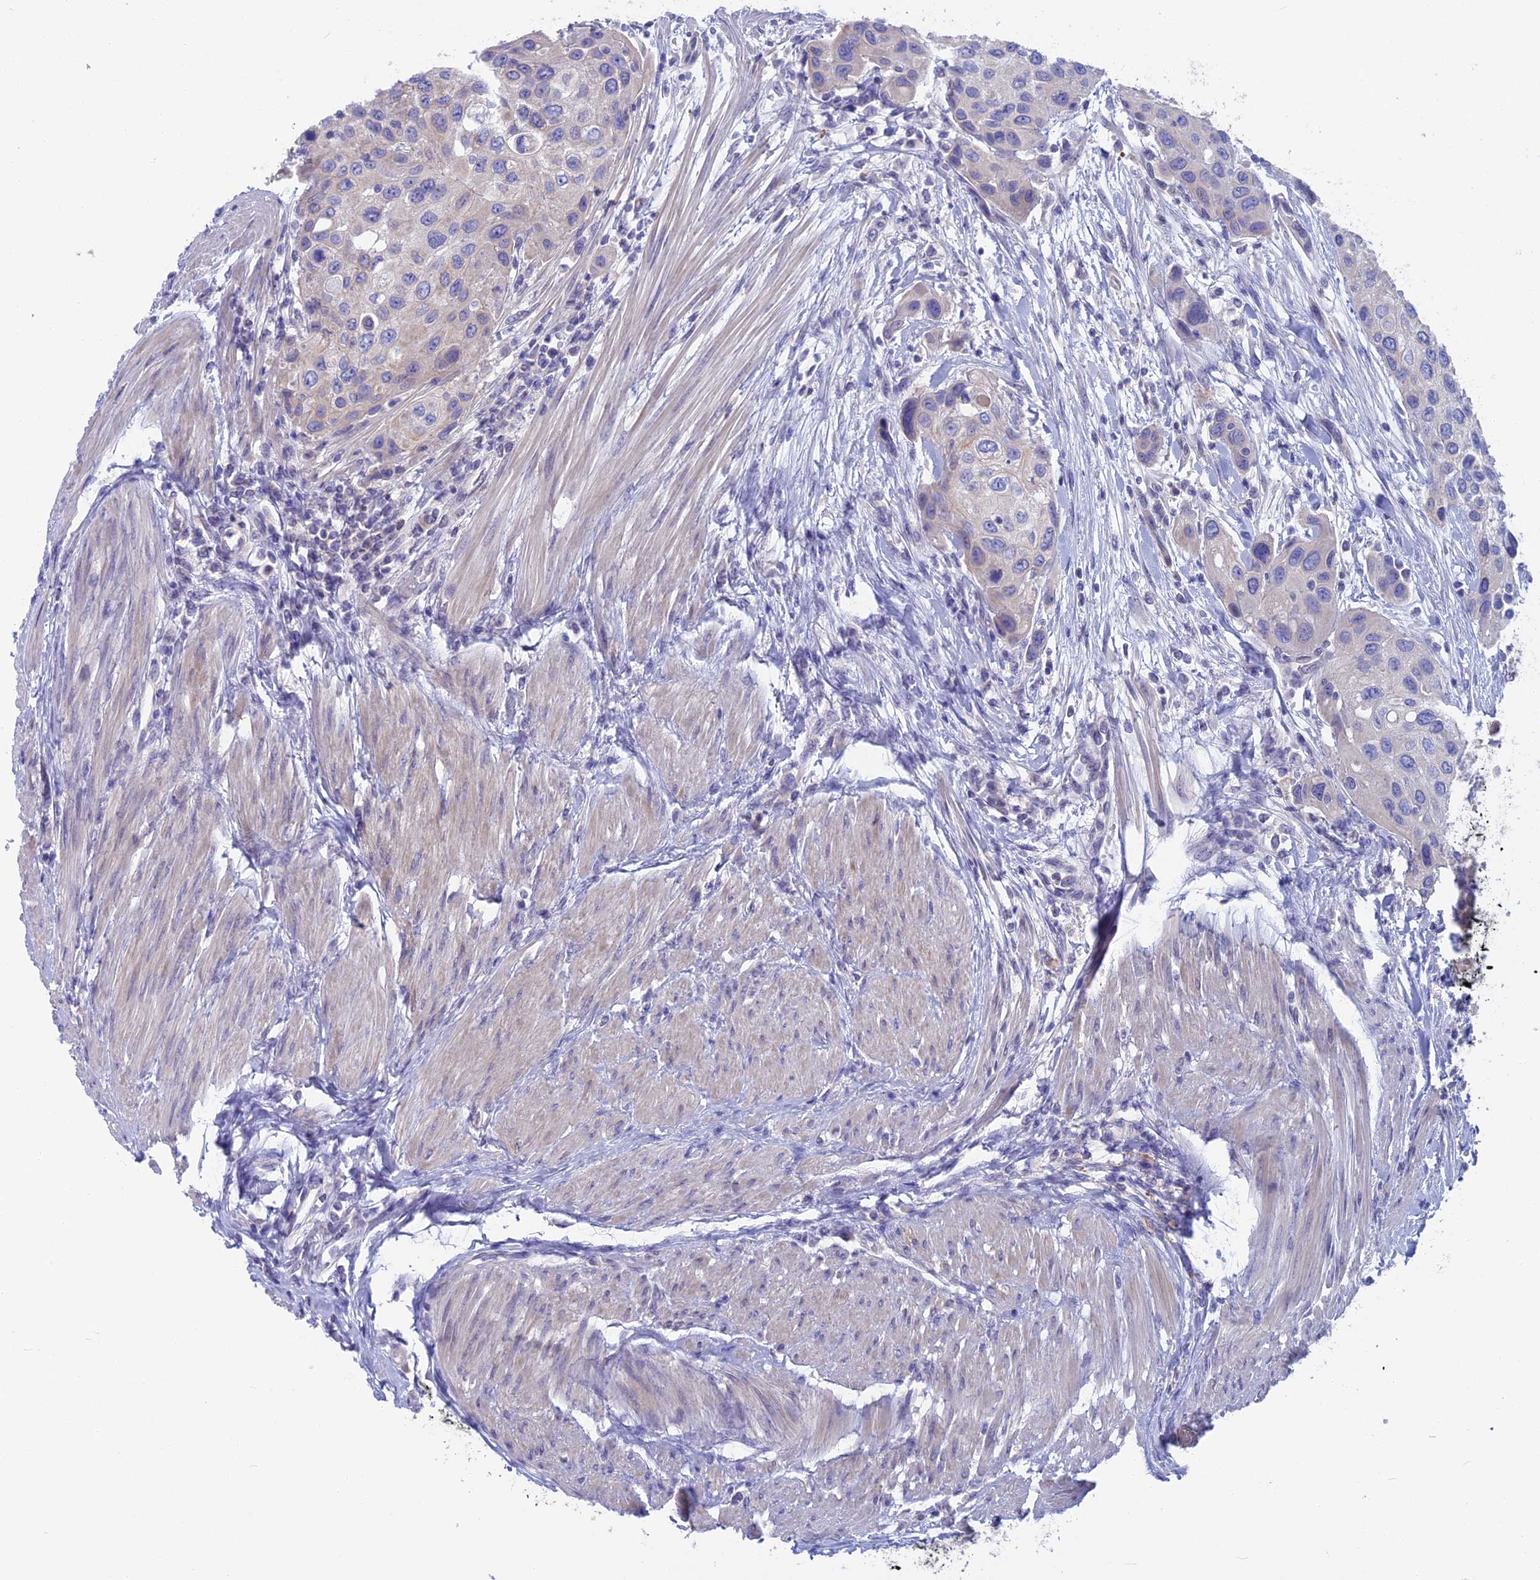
{"staining": {"intensity": "negative", "quantity": "none", "location": "none"}, "tissue": "urothelial cancer", "cell_type": "Tumor cells", "image_type": "cancer", "snomed": [{"axis": "morphology", "description": "Normal tissue, NOS"}, {"axis": "morphology", "description": "Urothelial carcinoma, High grade"}, {"axis": "topography", "description": "Vascular tissue"}, {"axis": "topography", "description": "Urinary bladder"}], "caption": "An immunohistochemistry micrograph of urothelial carcinoma (high-grade) is shown. There is no staining in tumor cells of urothelial carcinoma (high-grade).", "gene": "SNAP91", "patient": {"sex": "female", "age": 56}}